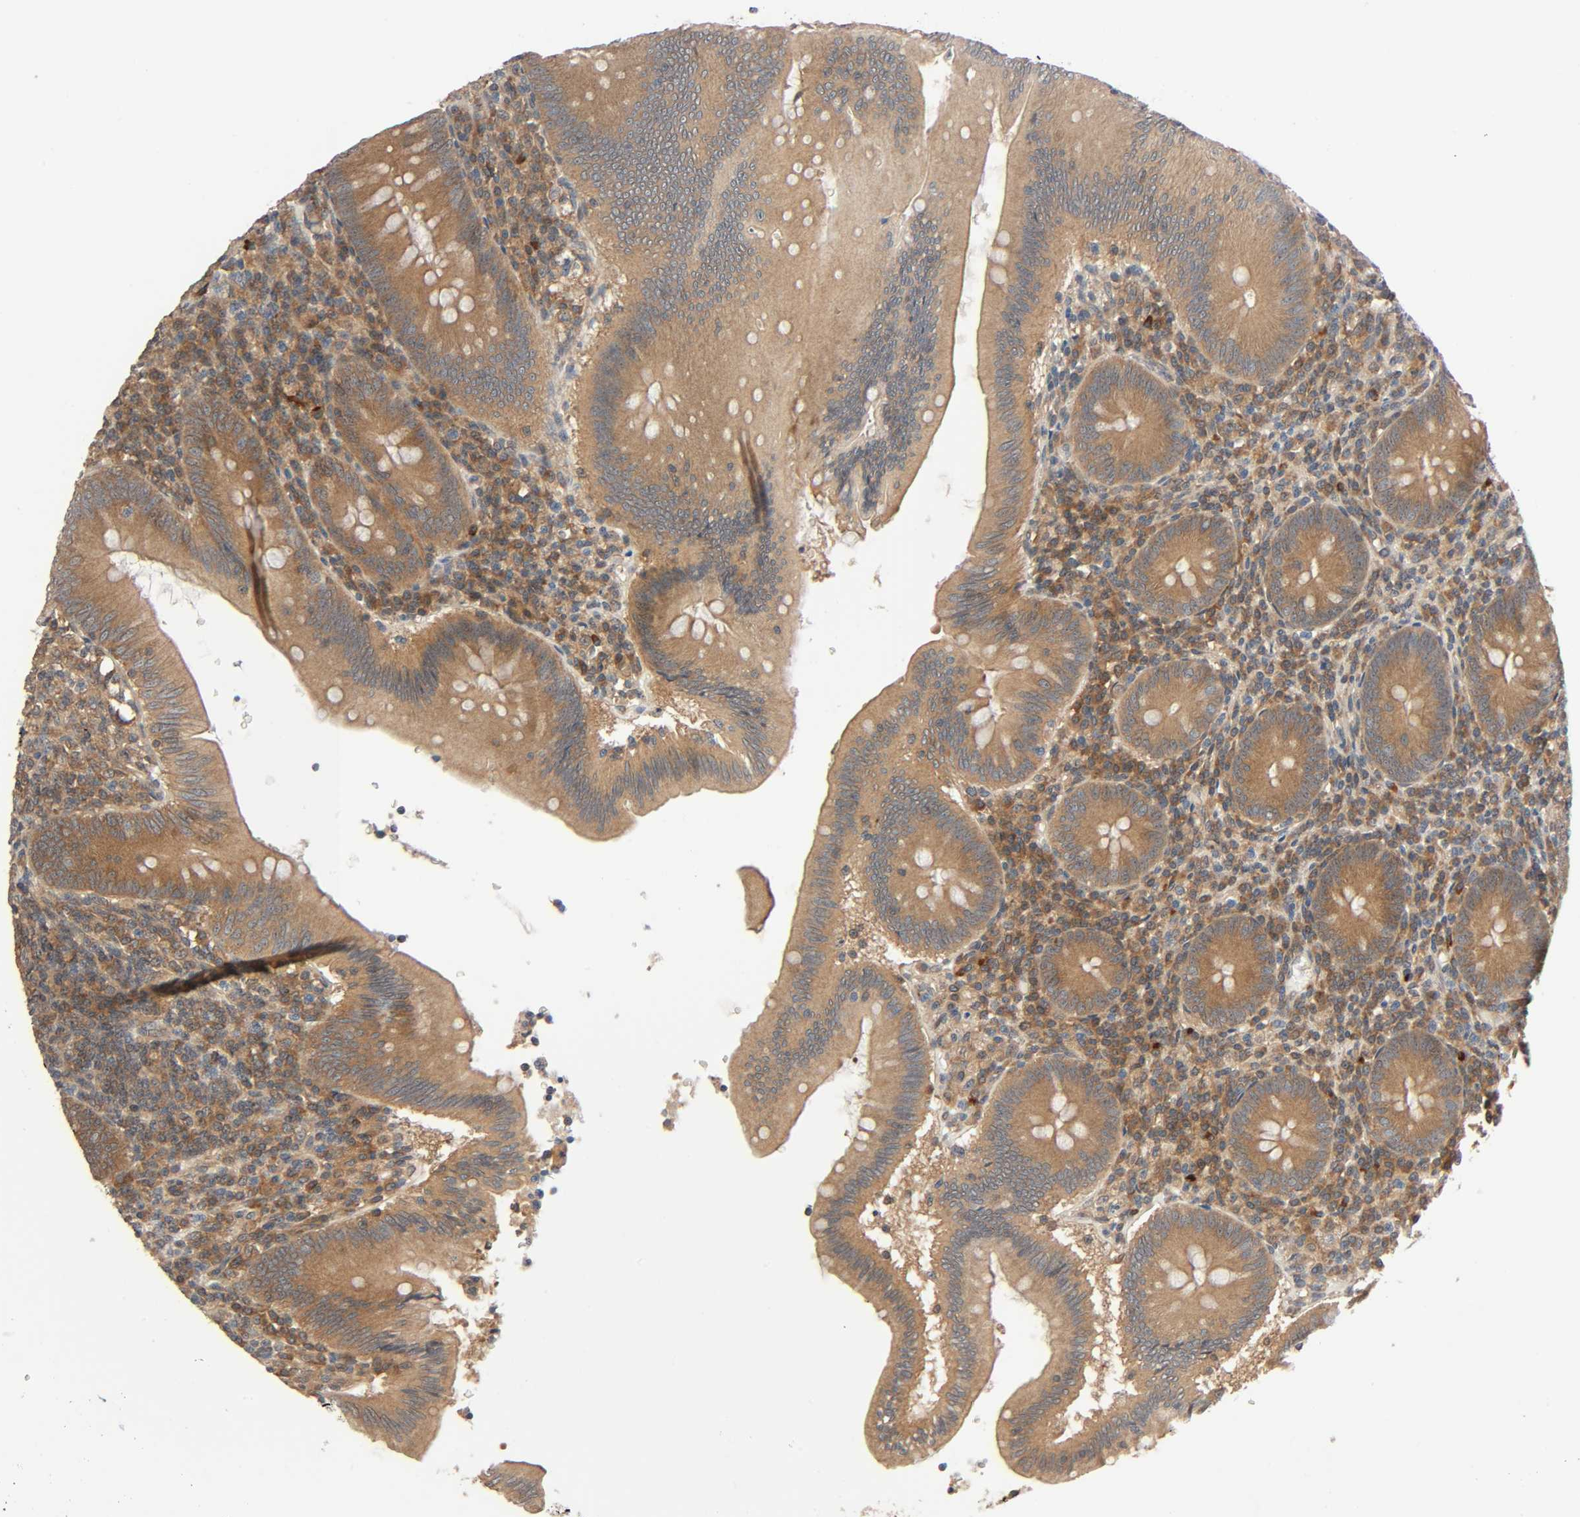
{"staining": {"intensity": "moderate", "quantity": ">75%", "location": "cytoplasmic/membranous"}, "tissue": "appendix", "cell_type": "Glandular cells", "image_type": "normal", "snomed": [{"axis": "morphology", "description": "Normal tissue, NOS"}, {"axis": "morphology", "description": "Inflammation, NOS"}, {"axis": "topography", "description": "Appendix"}], "caption": "Immunohistochemistry (IHC) (DAB) staining of normal appendix displays moderate cytoplasmic/membranous protein staining in approximately >75% of glandular cells.", "gene": "PPP2R1B", "patient": {"sex": "male", "age": 46}}